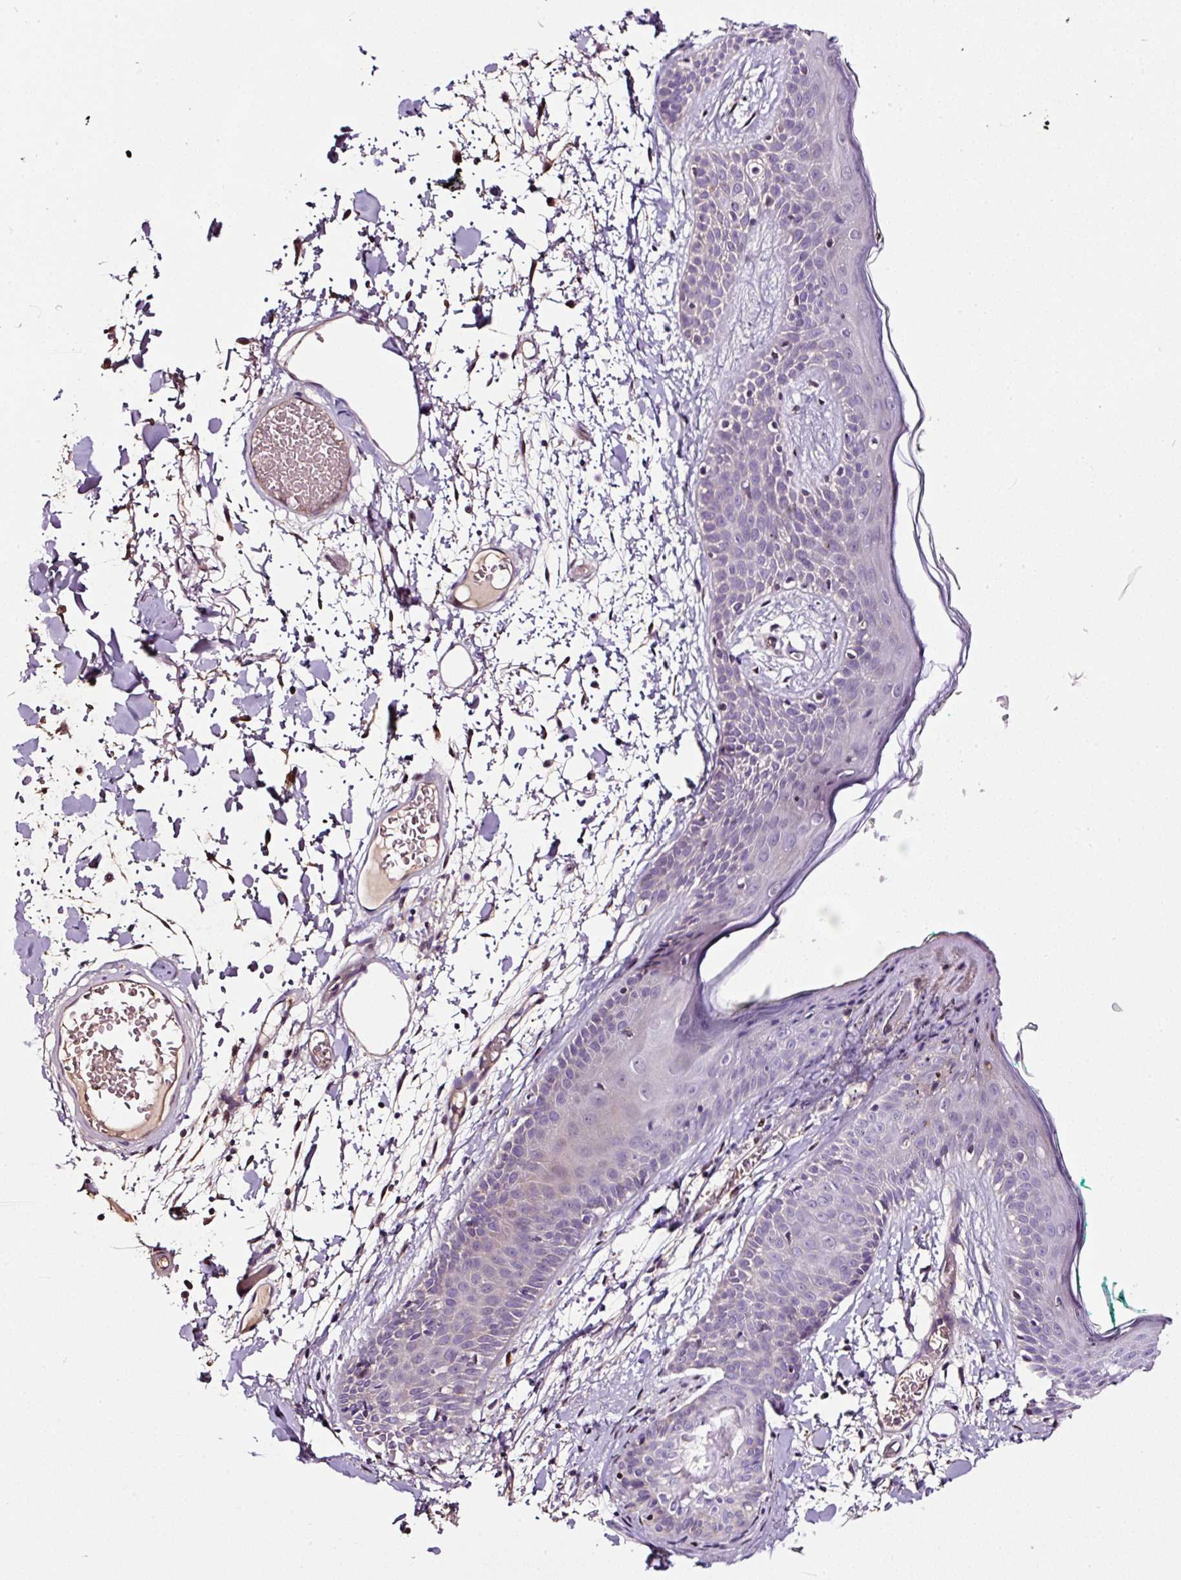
{"staining": {"intensity": "negative", "quantity": "none", "location": "none"}, "tissue": "skin", "cell_type": "Fibroblasts", "image_type": "normal", "snomed": [{"axis": "morphology", "description": "Normal tissue, NOS"}, {"axis": "topography", "description": "Skin"}], "caption": "The immunohistochemistry (IHC) image has no significant expression in fibroblasts of skin. (DAB IHC with hematoxylin counter stain).", "gene": "LRRC24", "patient": {"sex": "male", "age": 79}}